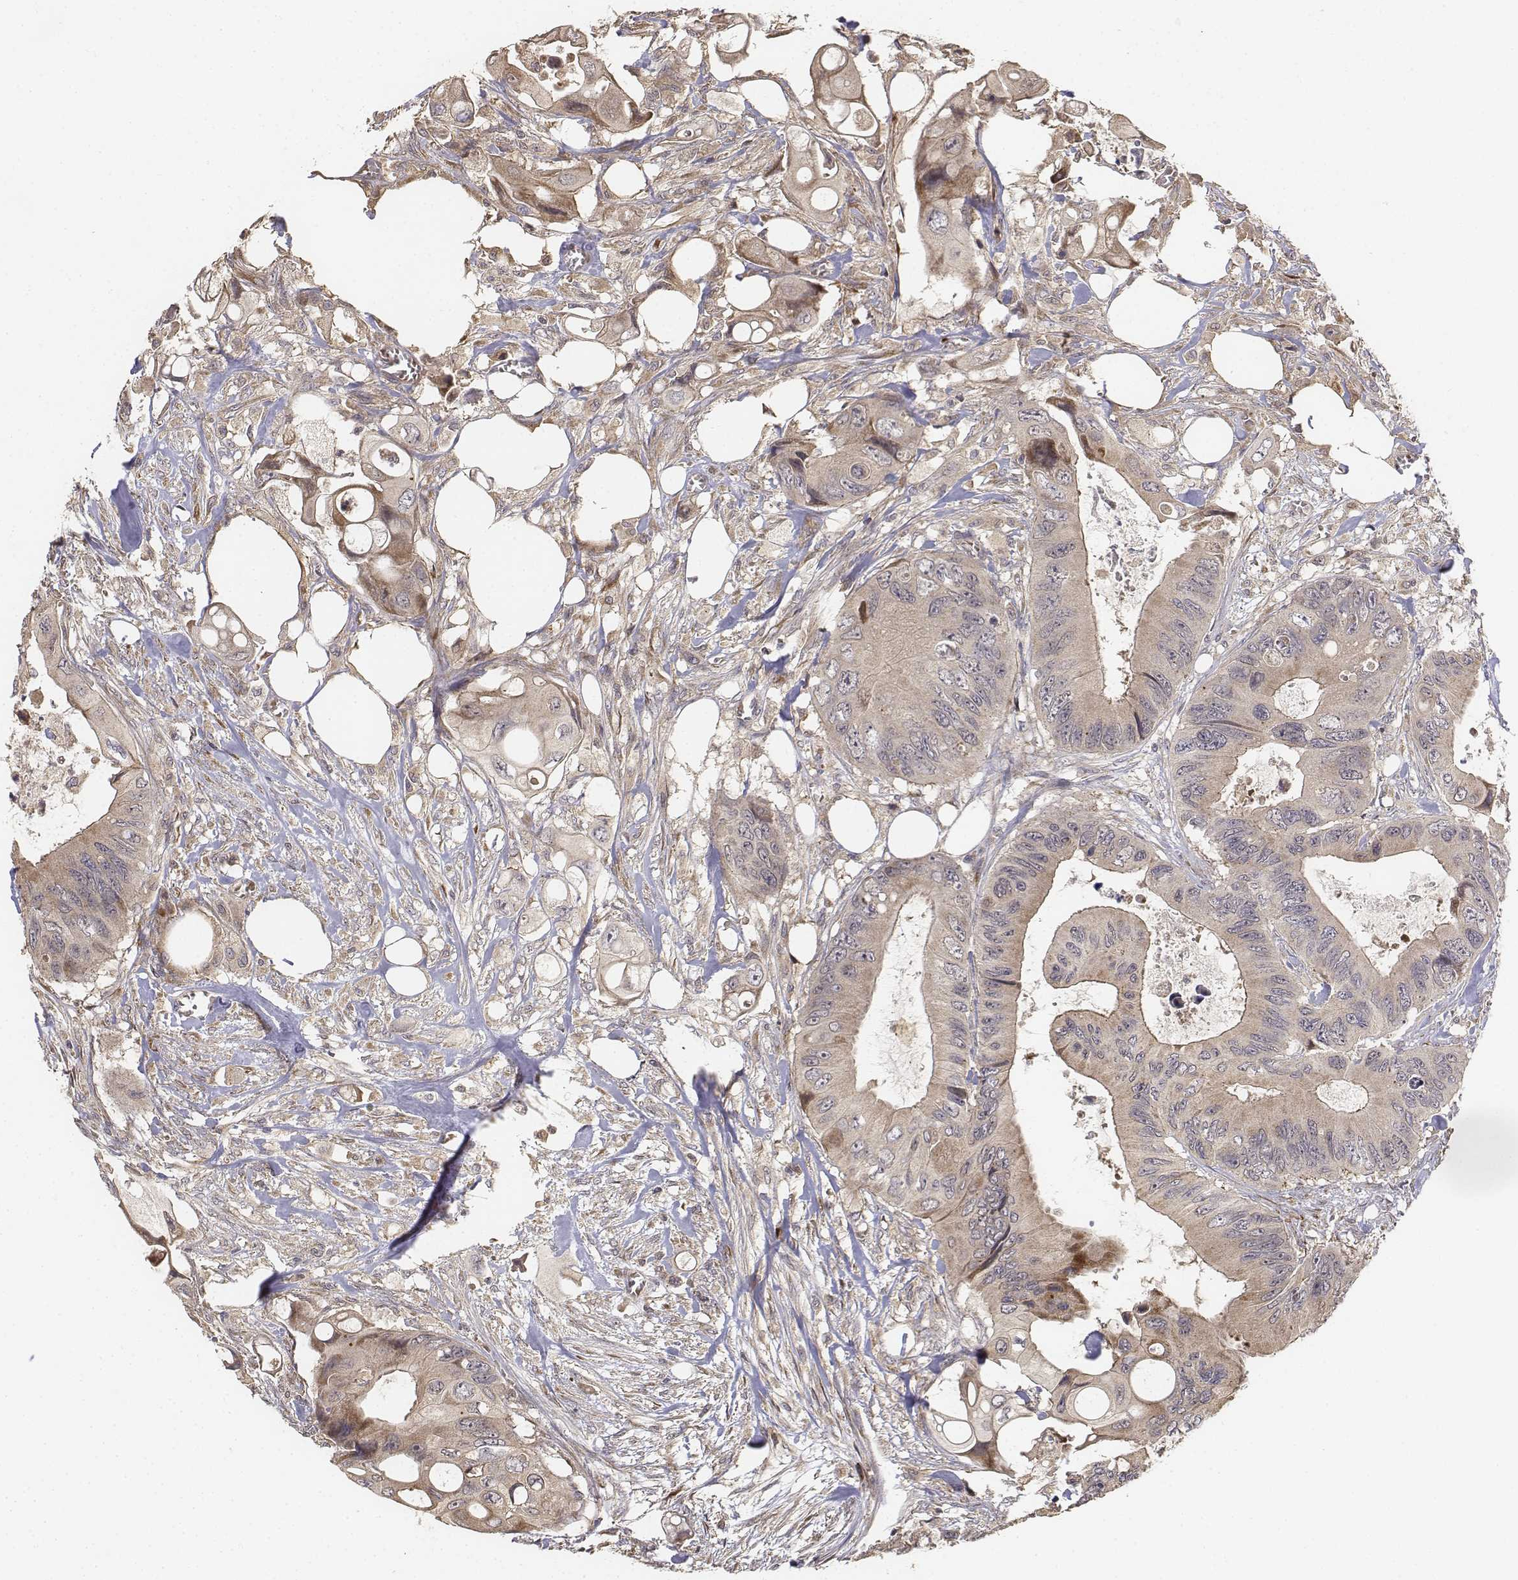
{"staining": {"intensity": "weak", "quantity": ">75%", "location": "cytoplasmic/membranous"}, "tissue": "colorectal cancer", "cell_type": "Tumor cells", "image_type": "cancer", "snomed": [{"axis": "morphology", "description": "Adenocarcinoma, NOS"}, {"axis": "topography", "description": "Rectum"}], "caption": "A brown stain labels weak cytoplasmic/membranous expression of a protein in human colorectal cancer tumor cells.", "gene": "FBXO21", "patient": {"sex": "male", "age": 63}}